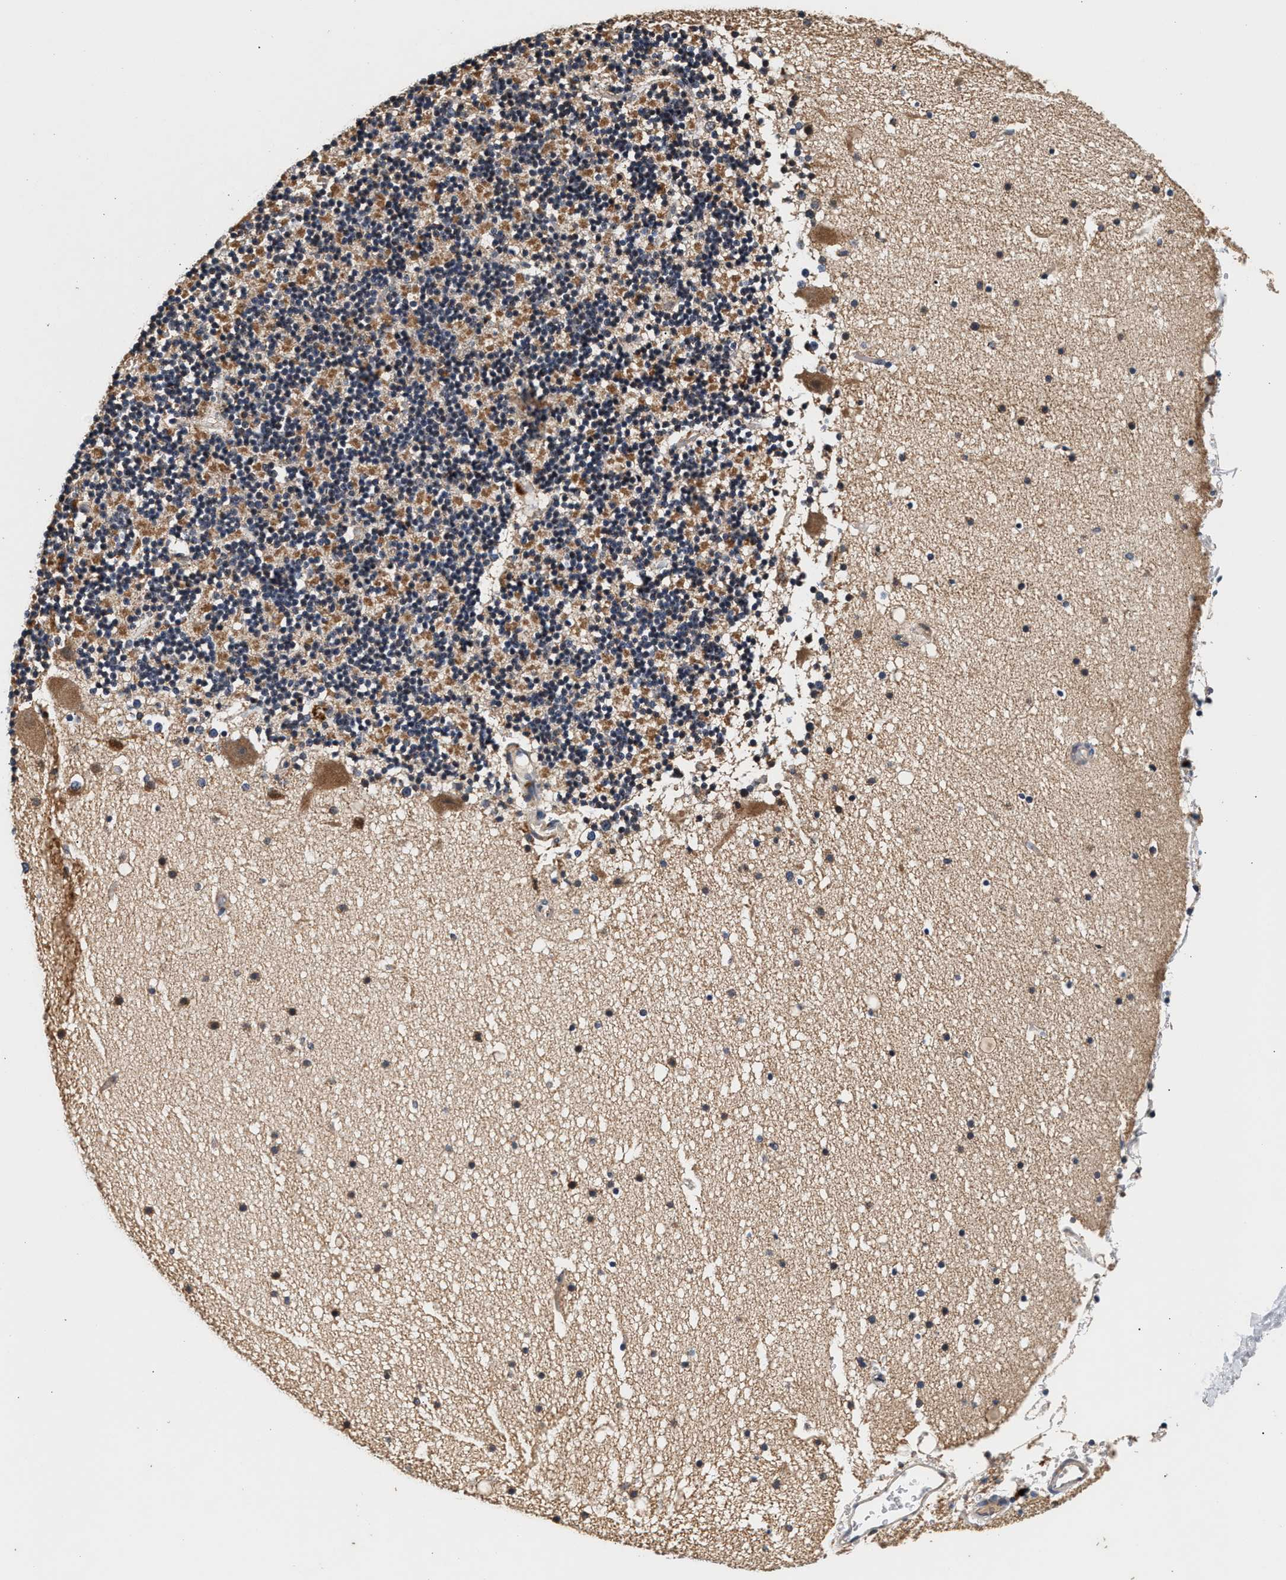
{"staining": {"intensity": "moderate", "quantity": "25%-75%", "location": "cytoplasmic/membranous"}, "tissue": "cerebellum", "cell_type": "Cells in granular layer", "image_type": "normal", "snomed": [{"axis": "morphology", "description": "Normal tissue, NOS"}, {"axis": "topography", "description": "Cerebellum"}], "caption": "High-power microscopy captured an immunohistochemistry histopathology image of unremarkable cerebellum, revealing moderate cytoplasmic/membranous positivity in about 25%-75% of cells in granular layer.", "gene": "PTGR3", "patient": {"sex": "male", "age": 57}}